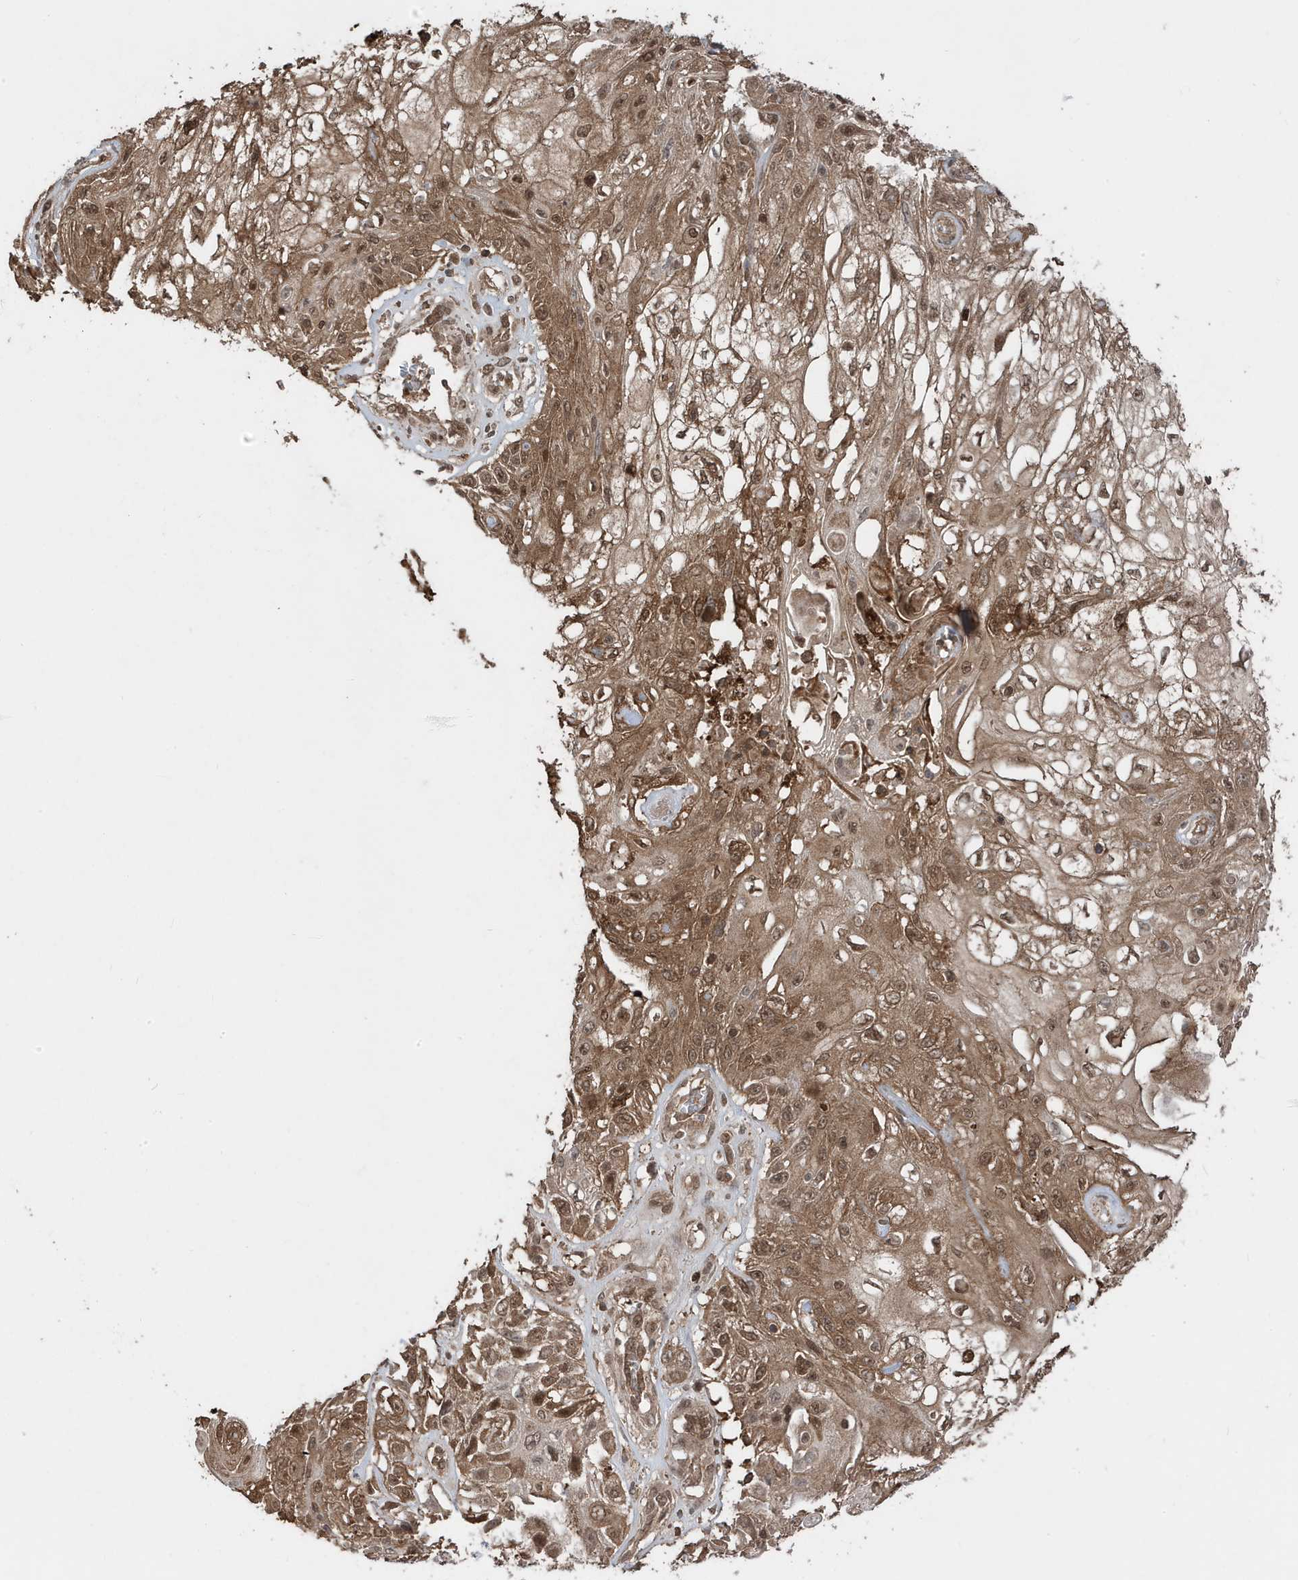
{"staining": {"intensity": "moderate", "quantity": ">75%", "location": "cytoplasmic/membranous,nuclear"}, "tissue": "skin cancer", "cell_type": "Tumor cells", "image_type": "cancer", "snomed": [{"axis": "morphology", "description": "Squamous cell carcinoma, NOS"}, {"axis": "topography", "description": "Skin"}], "caption": "Protein analysis of skin cancer (squamous cell carcinoma) tissue displays moderate cytoplasmic/membranous and nuclear staining in about >75% of tumor cells.", "gene": "ASAP1", "patient": {"sex": "male", "age": 75}}